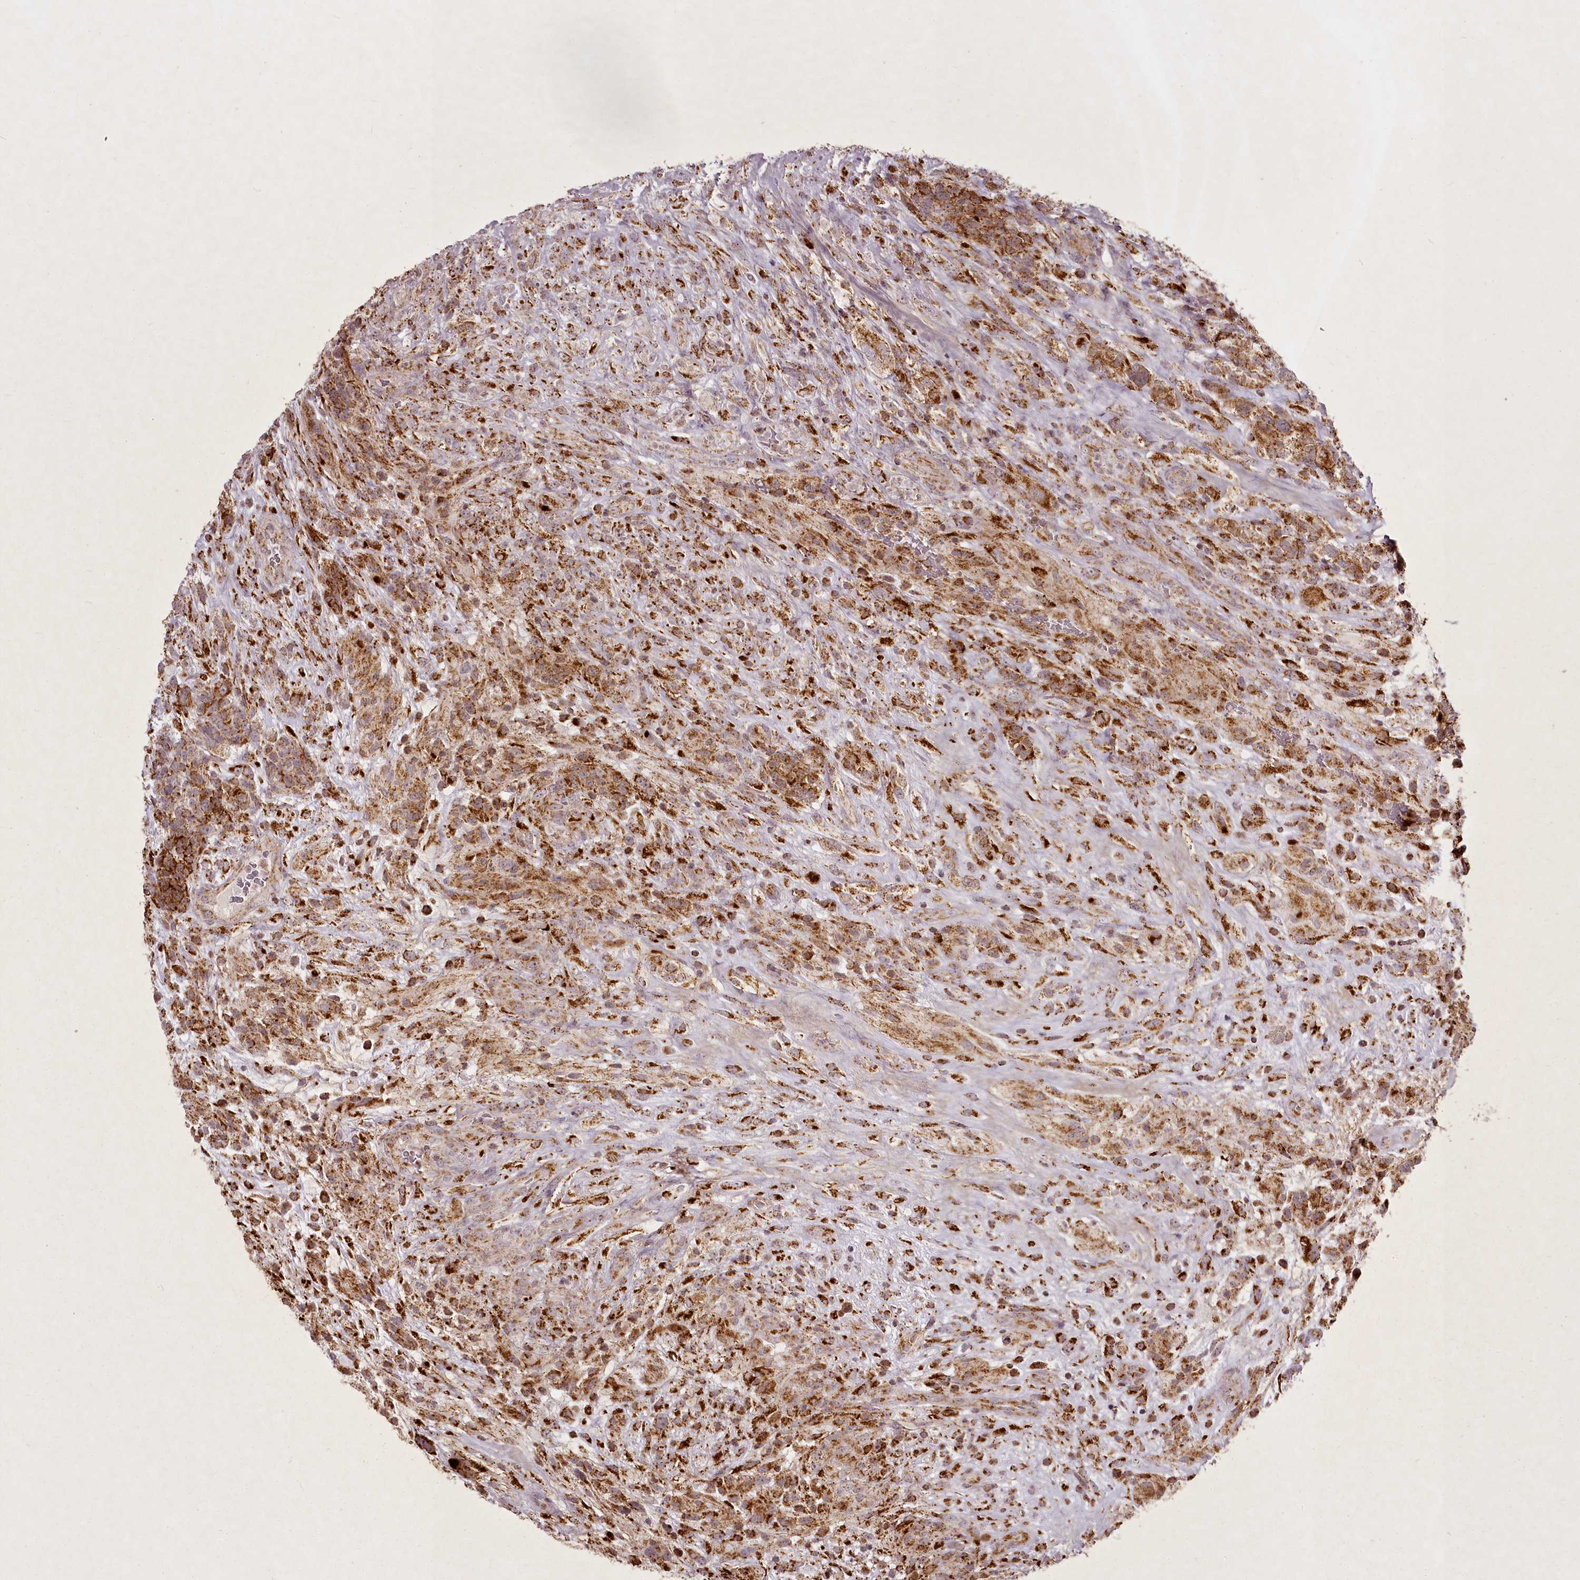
{"staining": {"intensity": "strong", "quantity": ">75%", "location": "cytoplasmic/membranous"}, "tissue": "glioma", "cell_type": "Tumor cells", "image_type": "cancer", "snomed": [{"axis": "morphology", "description": "Glioma, malignant, High grade"}, {"axis": "topography", "description": "Brain"}], "caption": "A high amount of strong cytoplasmic/membranous staining is present in approximately >75% of tumor cells in glioma tissue. (IHC, brightfield microscopy, high magnification).", "gene": "CHCHD2", "patient": {"sex": "male", "age": 61}}